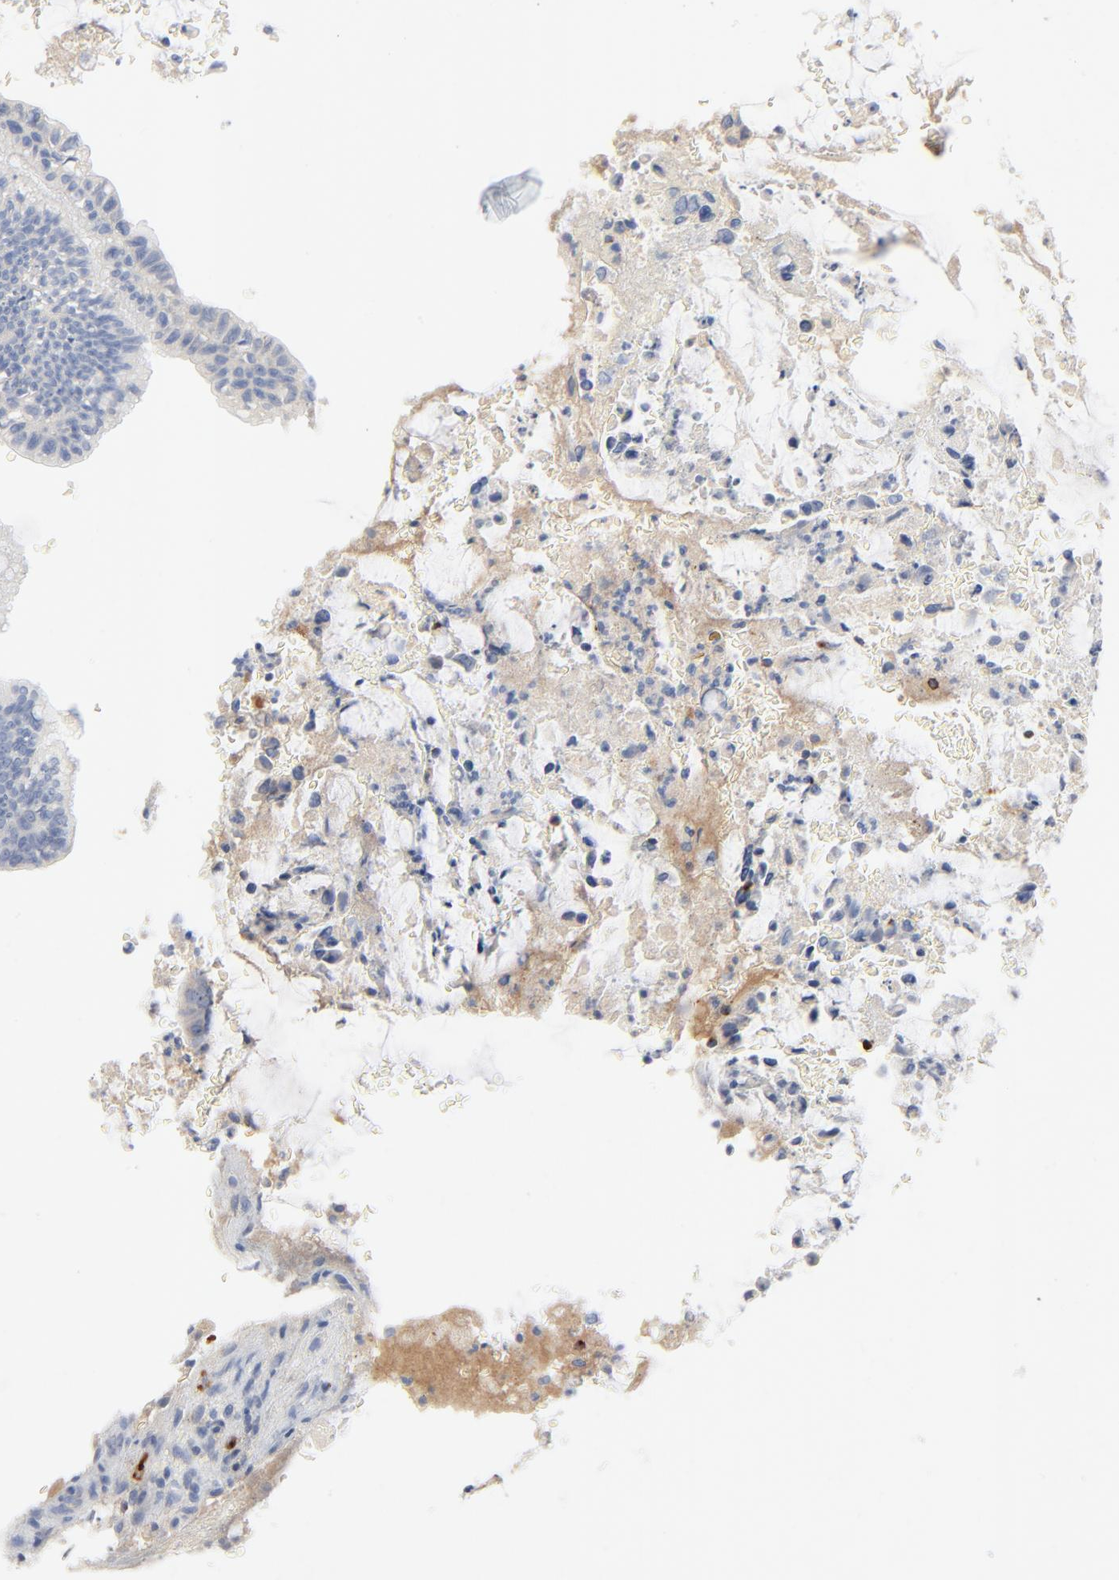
{"staining": {"intensity": "negative", "quantity": "none", "location": "none"}, "tissue": "colorectal cancer", "cell_type": "Tumor cells", "image_type": "cancer", "snomed": [{"axis": "morphology", "description": "Normal tissue, NOS"}, {"axis": "morphology", "description": "Adenocarcinoma, NOS"}, {"axis": "topography", "description": "Rectum"}], "caption": "This is a histopathology image of immunohistochemistry (IHC) staining of colorectal cancer (adenocarcinoma), which shows no positivity in tumor cells.", "gene": "GZMB", "patient": {"sex": "male", "age": 92}}